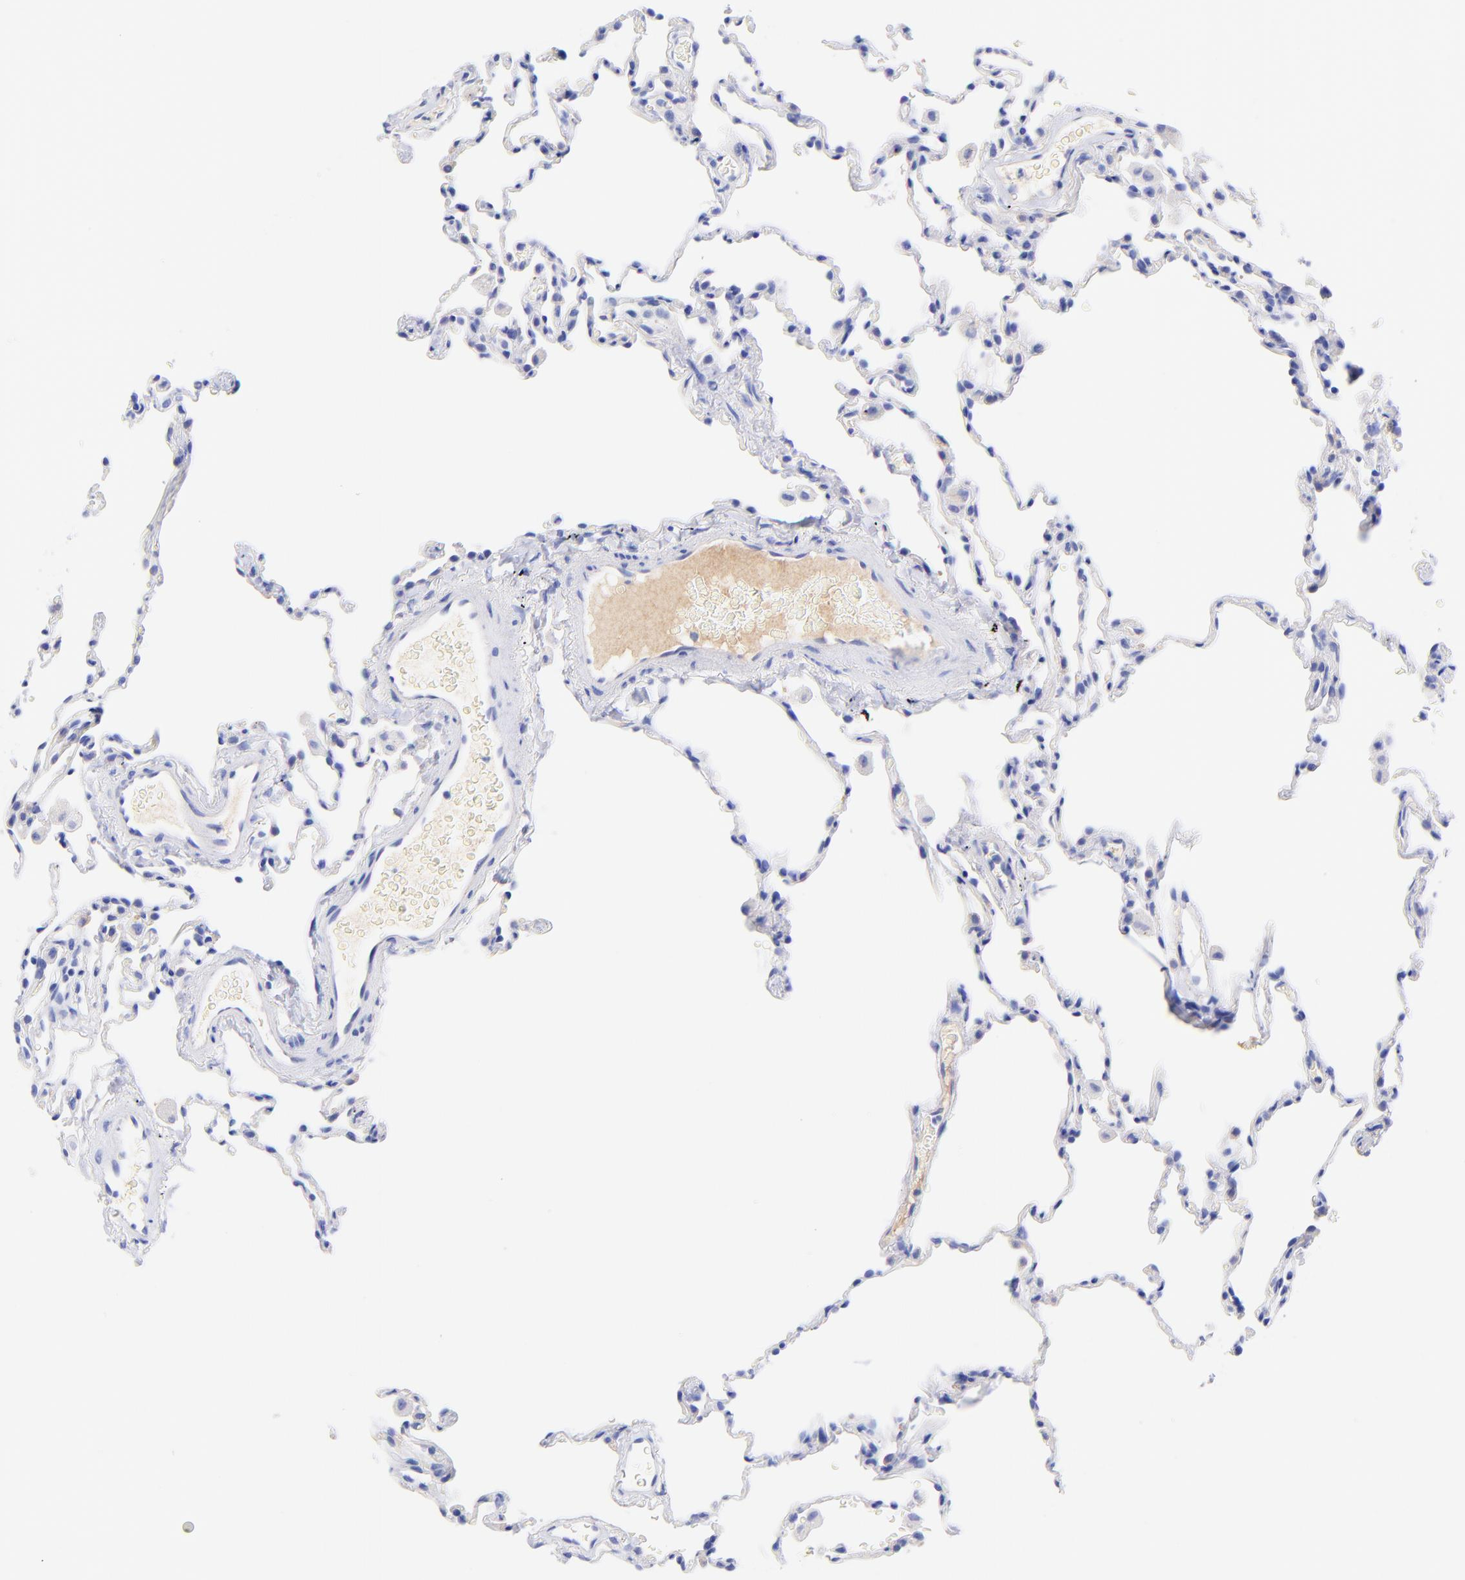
{"staining": {"intensity": "negative", "quantity": "none", "location": "none"}, "tissue": "lung", "cell_type": "Alveolar cells", "image_type": "normal", "snomed": [{"axis": "morphology", "description": "Normal tissue, NOS"}, {"axis": "morphology", "description": "Soft tissue tumor metastatic"}, {"axis": "topography", "description": "Lung"}], "caption": "Protein analysis of normal lung displays no significant staining in alveolar cells. Brightfield microscopy of immunohistochemistry stained with DAB (brown) and hematoxylin (blue), captured at high magnification.", "gene": "GPHN", "patient": {"sex": "male", "age": 59}}